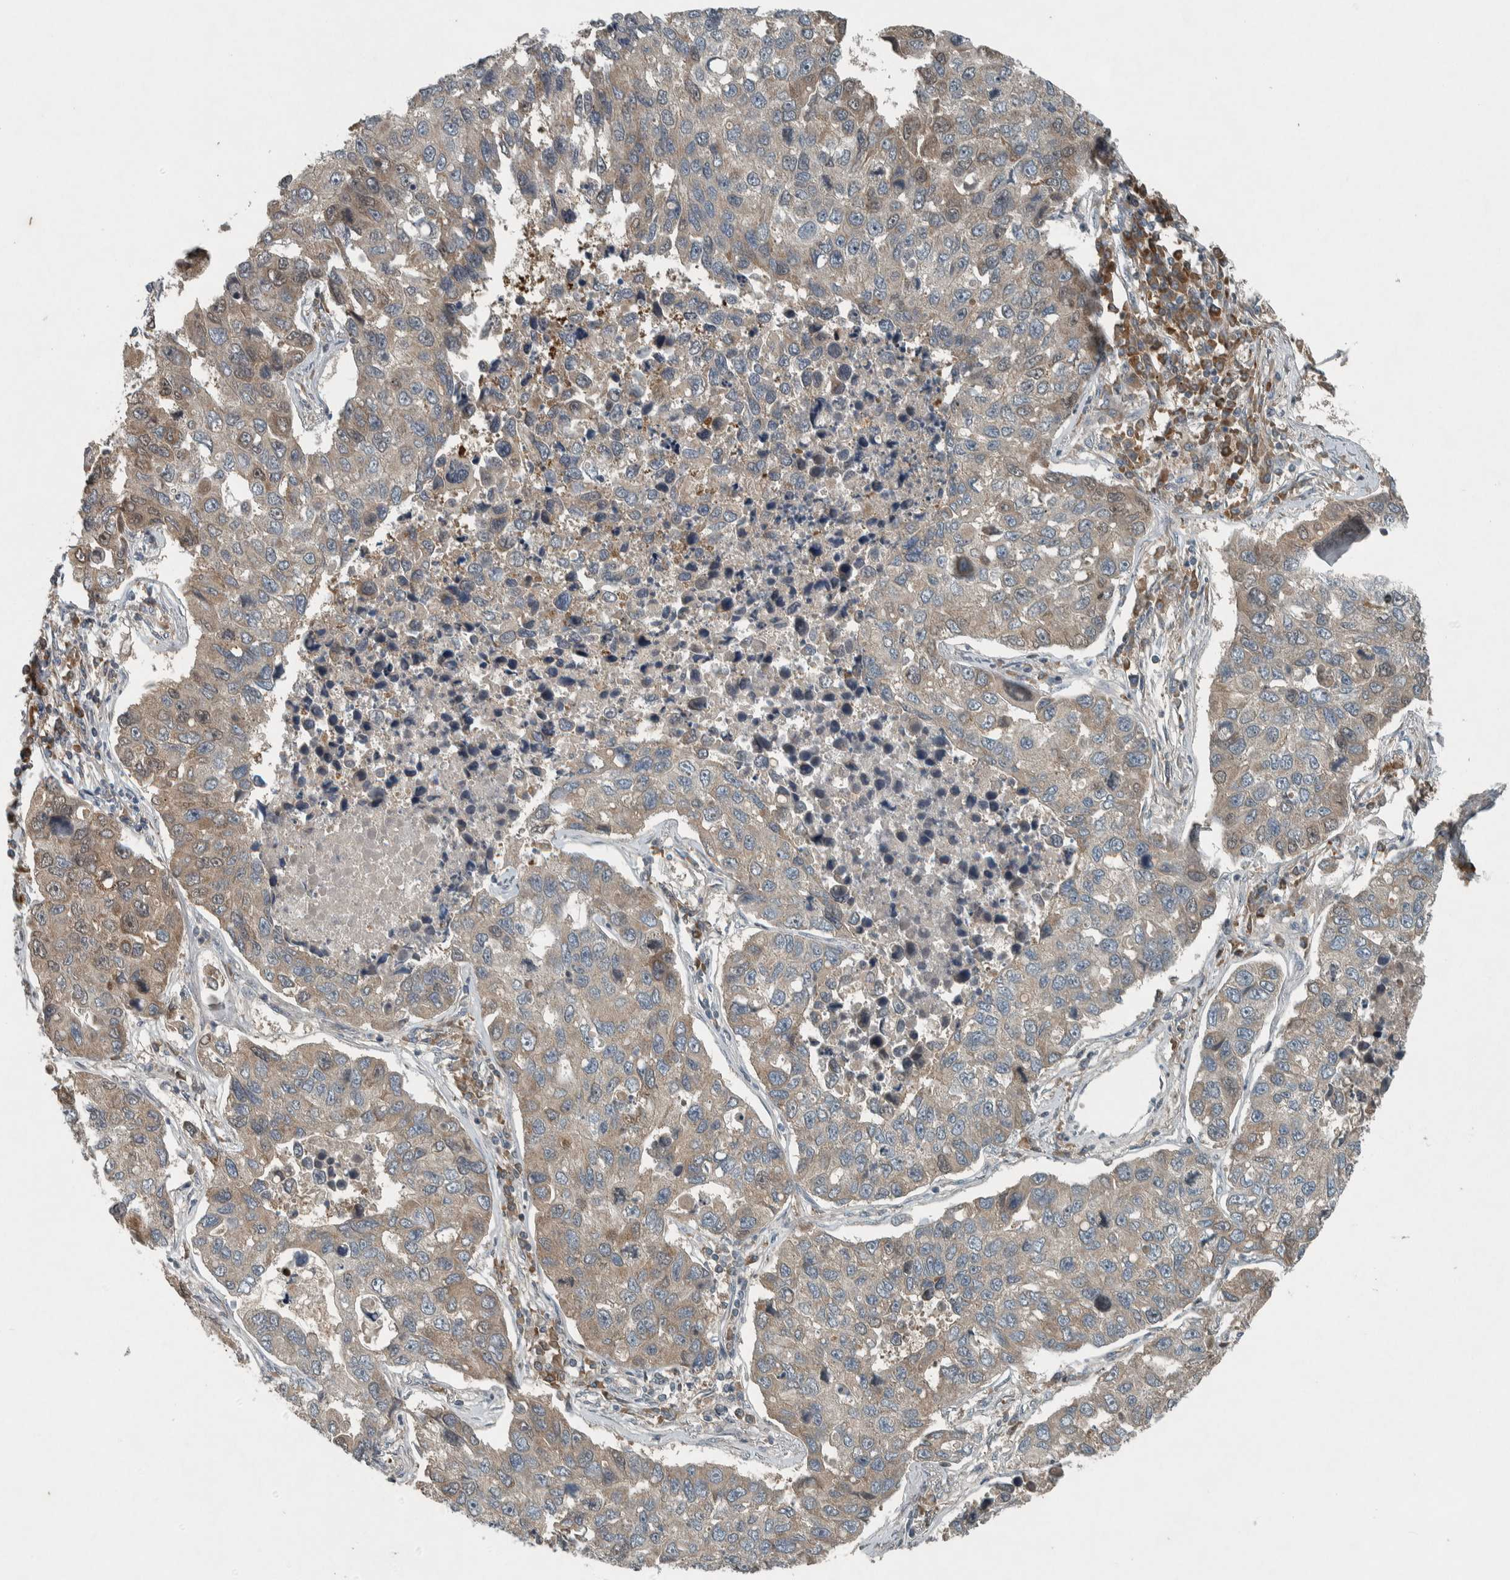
{"staining": {"intensity": "weak", "quantity": ">75%", "location": "cytoplasmic/membranous"}, "tissue": "lung cancer", "cell_type": "Tumor cells", "image_type": "cancer", "snomed": [{"axis": "morphology", "description": "Adenocarcinoma, NOS"}, {"axis": "topography", "description": "Lung"}], "caption": "Protein staining of adenocarcinoma (lung) tissue shows weak cytoplasmic/membranous staining in approximately >75% of tumor cells.", "gene": "CLCN2", "patient": {"sex": "male", "age": 64}}